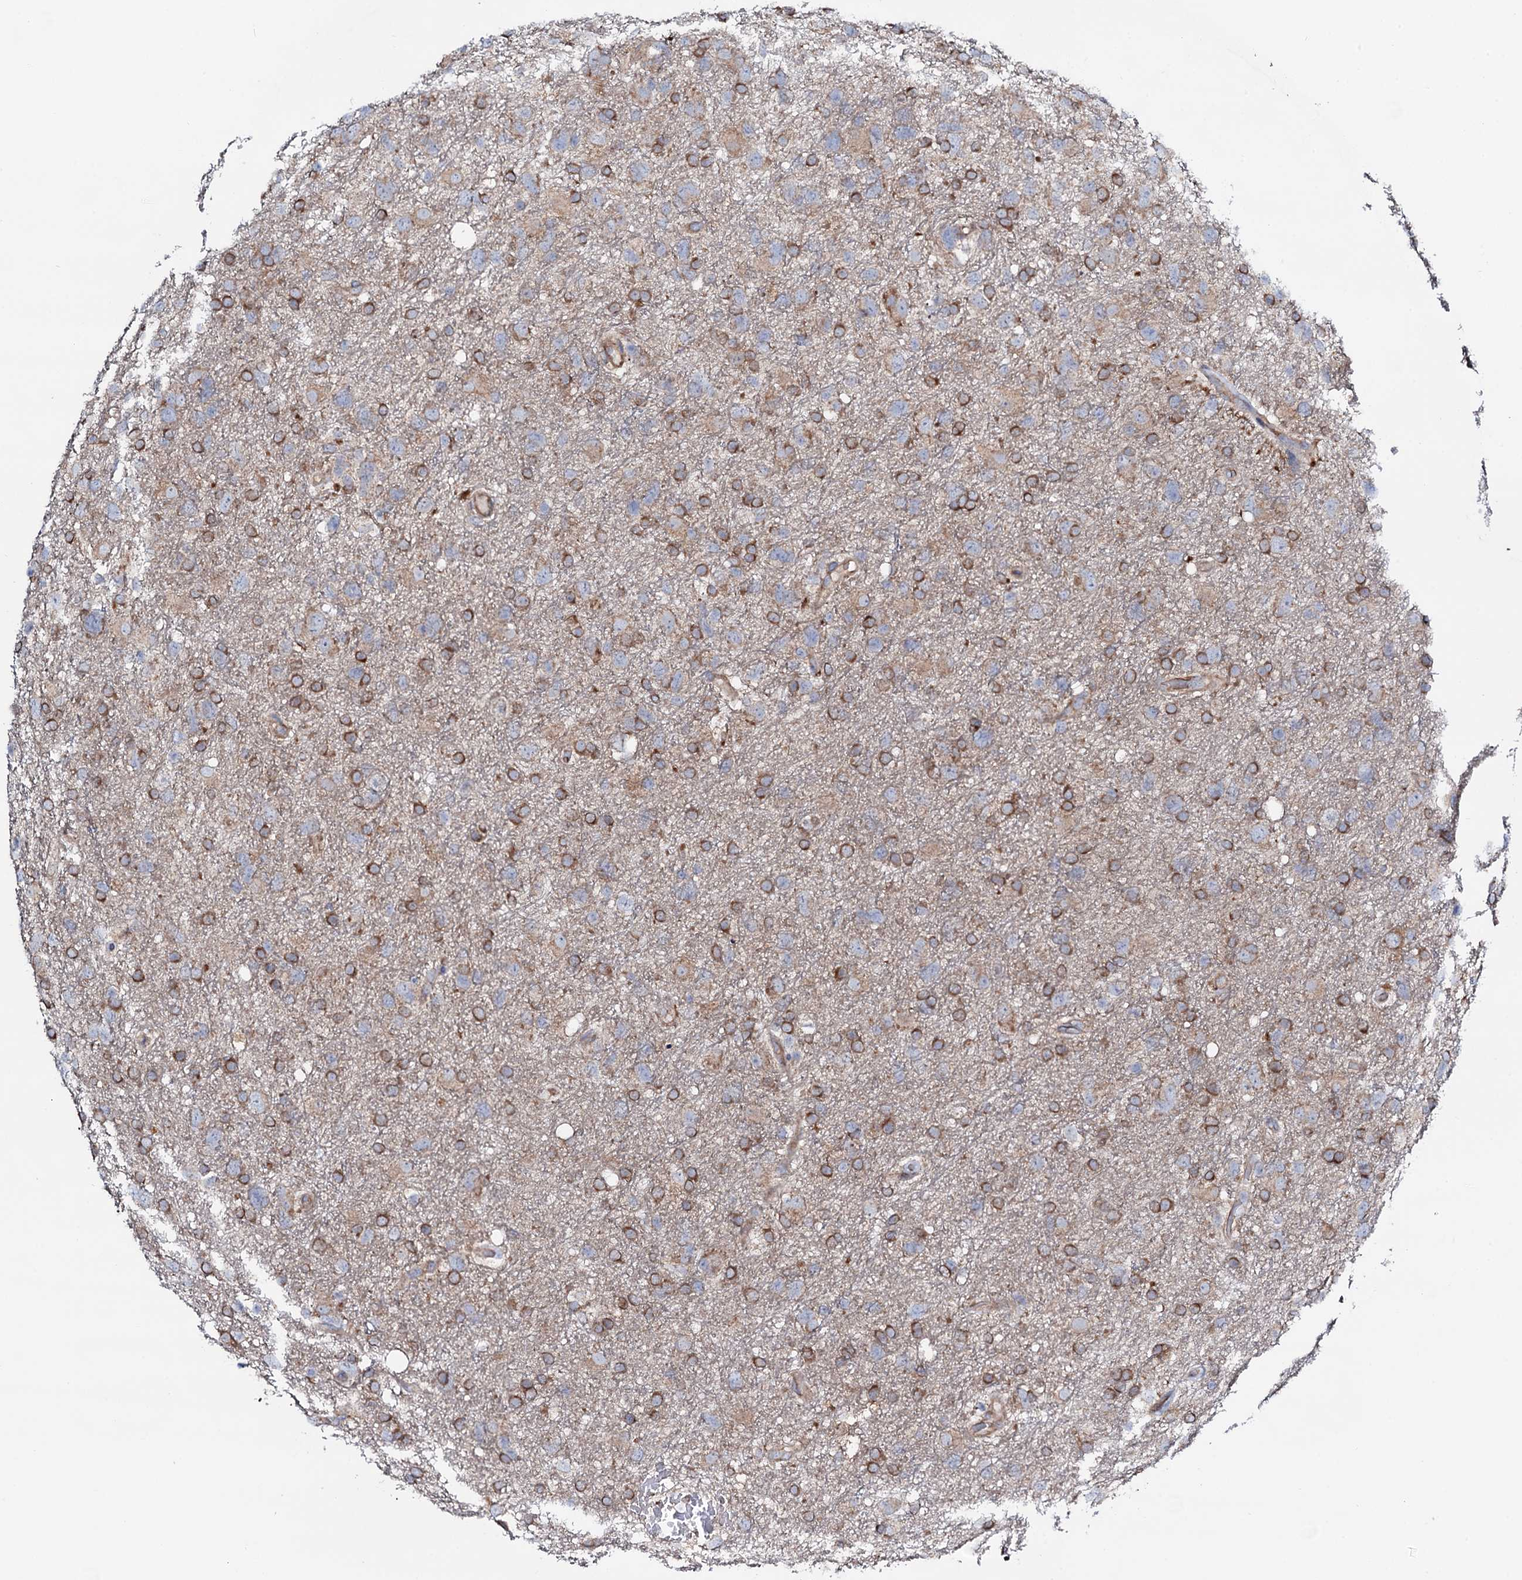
{"staining": {"intensity": "weak", "quantity": "<25%", "location": "cytoplasmic/membranous"}, "tissue": "glioma", "cell_type": "Tumor cells", "image_type": "cancer", "snomed": [{"axis": "morphology", "description": "Glioma, malignant, High grade"}, {"axis": "topography", "description": "Brain"}], "caption": "Immunohistochemical staining of malignant high-grade glioma demonstrates no significant staining in tumor cells.", "gene": "STARD13", "patient": {"sex": "male", "age": 61}}